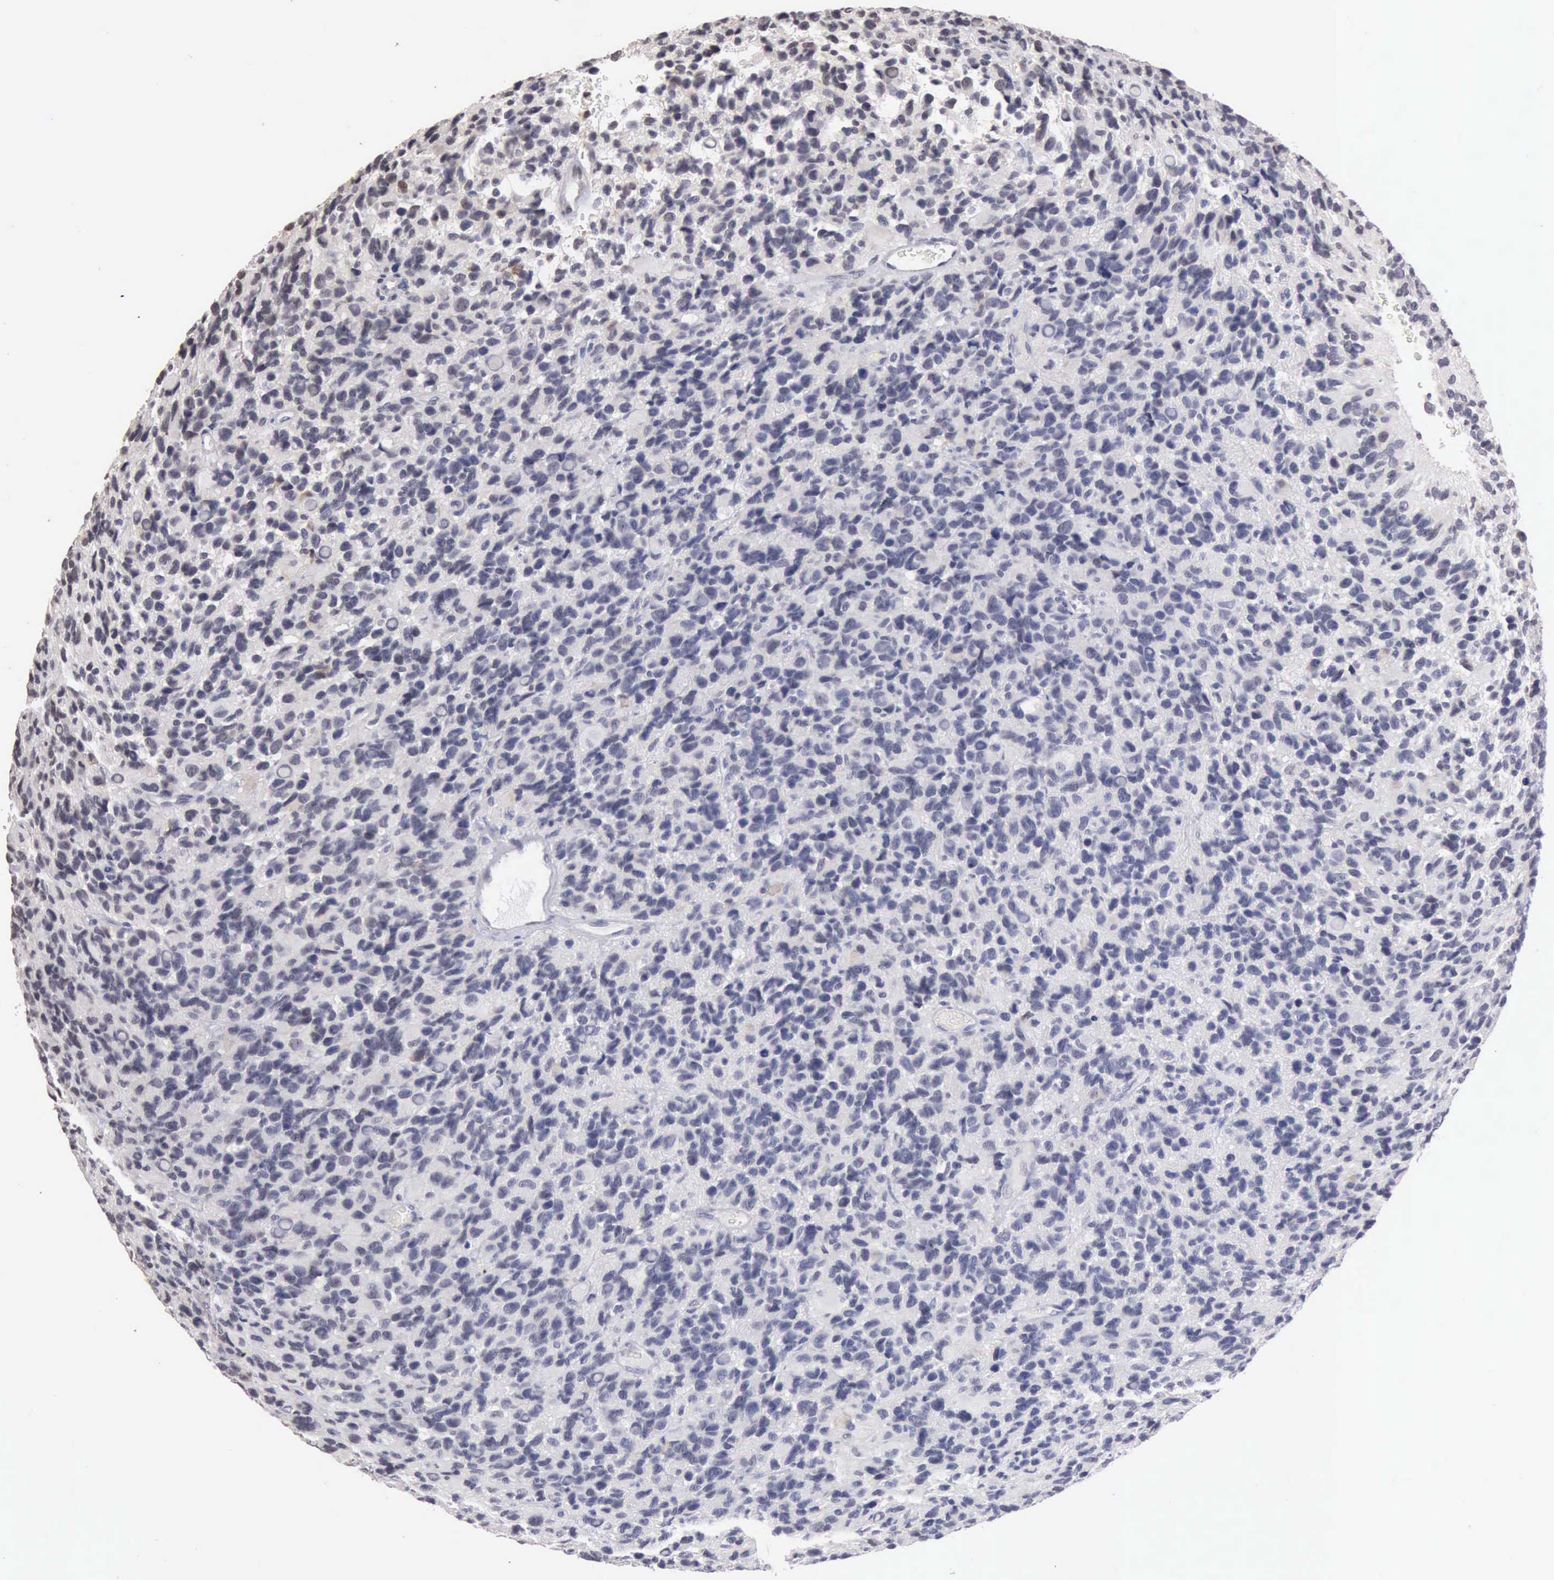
{"staining": {"intensity": "negative", "quantity": "none", "location": "none"}, "tissue": "glioma", "cell_type": "Tumor cells", "image_type": "cancer", "snomed": [{"axis": "morphology", "description": "Glioma, malignant, High grade"}, {"axis": "topography", "description": "Brain"}], "caption": "Human malignant glioma (high-grade) stained for a protein using IHC shows no staining in tumor cells.", "gene": "TAF1", "patient": {"sex": "male", "age": 77}}